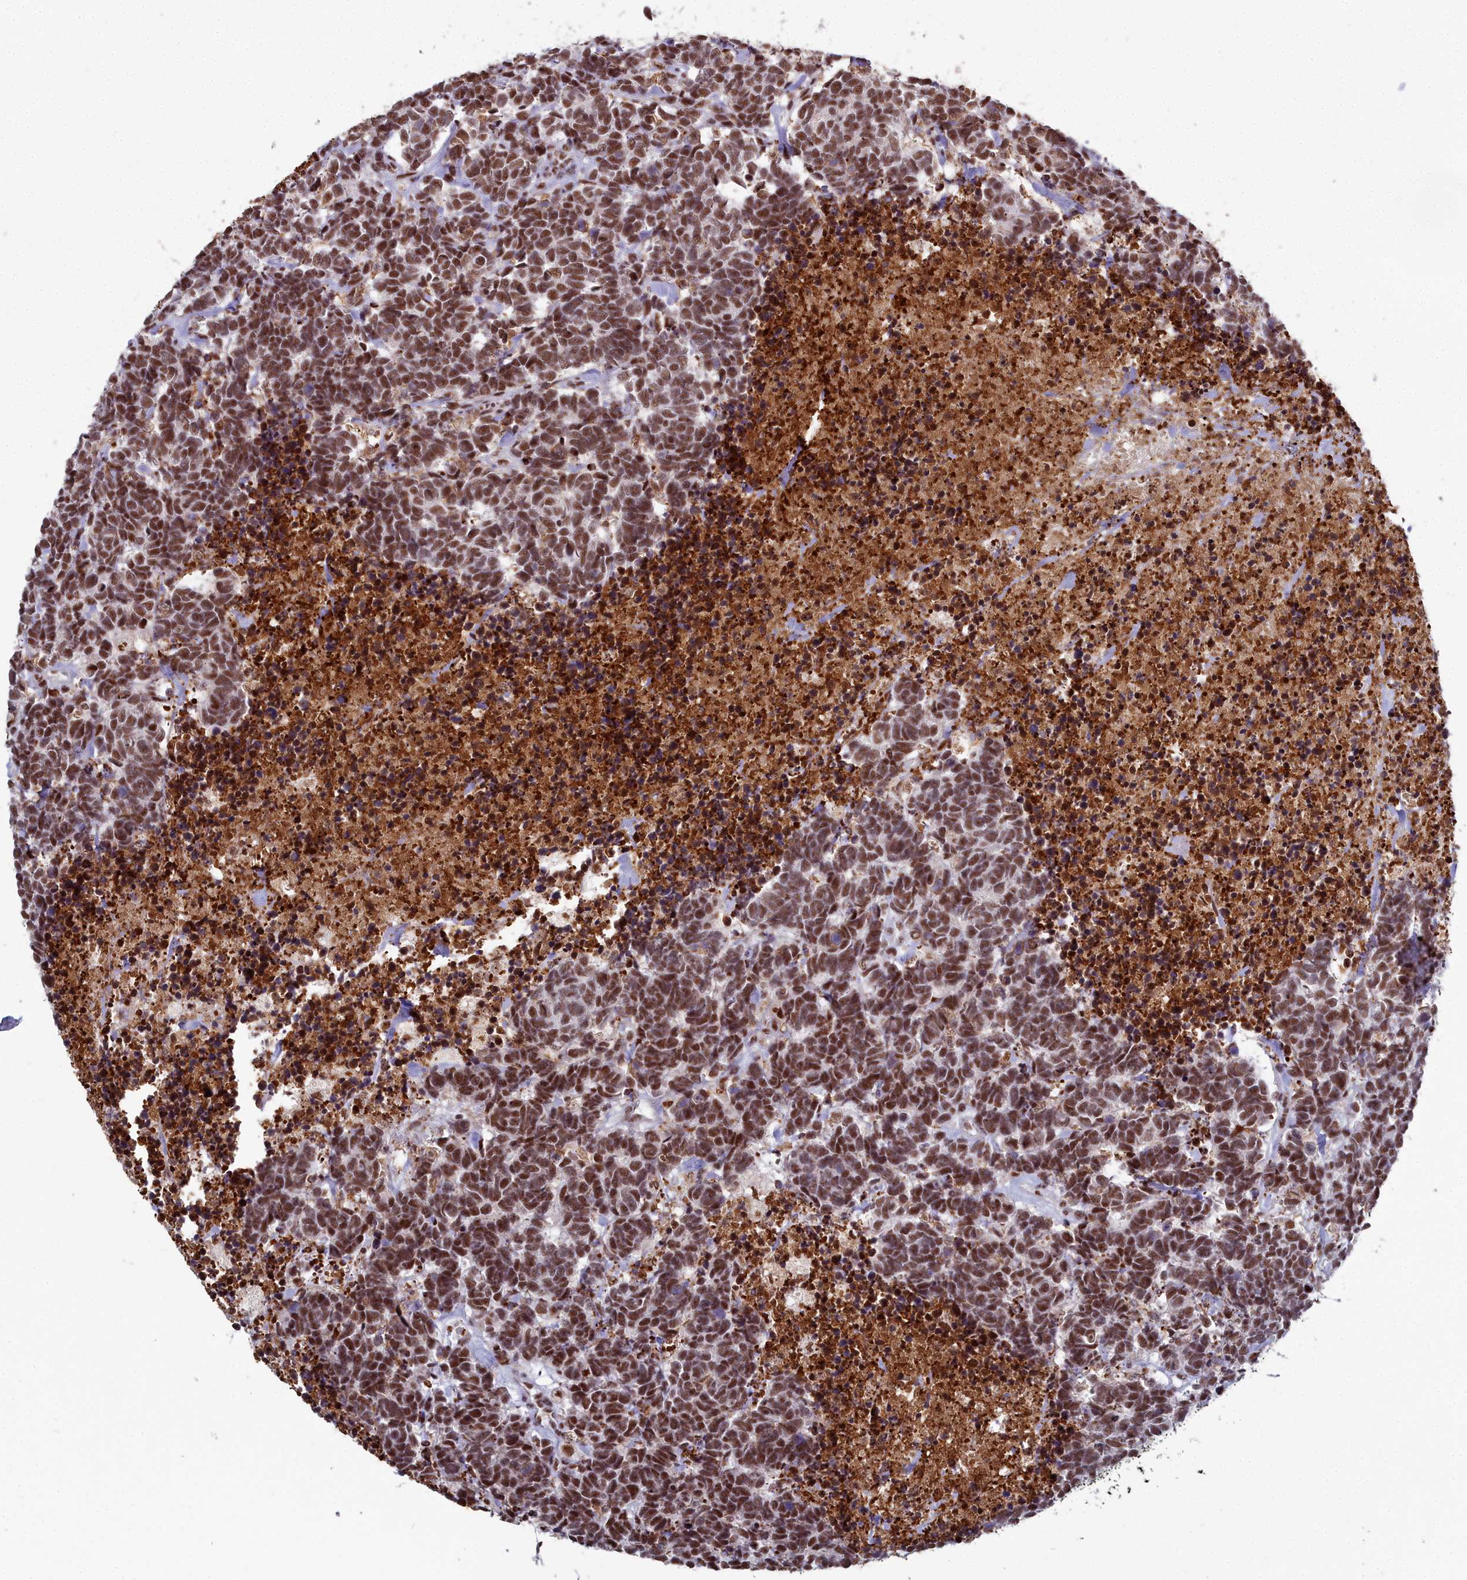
{"staining": {"intensity": "moderate", "quantity": ">75%", "location": "nuclear"}, "tissue": "carcinoid", "cell_type": "Tumor cells", "image_type": "cancer", "snomed": [{"axis": "morphology", "description": "Carcinoma, NOS"}, {"axis": "morphology", "description": "Carcinoid, malignant, NOS"}, {"axis": "topography", "description": "Prostate"}], "caption": "A medium amount of moderate nuclear expression is seen in about >75% of tumor cells in carcinoid (malignant) tissue.", "gene": "SF3B3", "patient": {"sex": "male", "age": 57}}